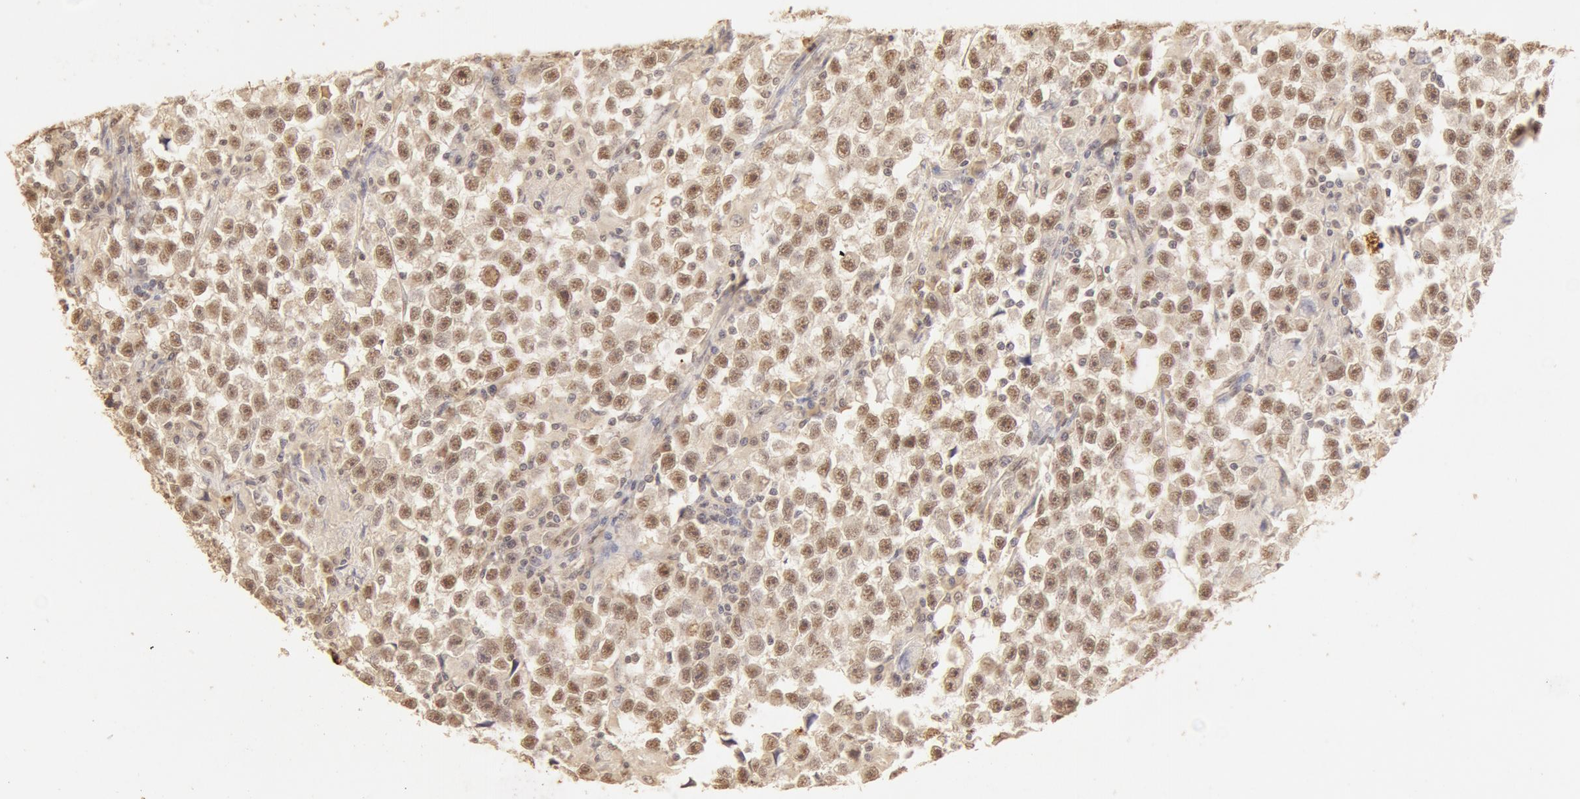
{"staining": {"intensity": "moderate", "quantity": ">75%", "location": "cytoplasmic/membranous,nuclear"}, "tissue": "testis cancer", "cell_type": "Tumor cells", "image_type": "cancer", "snomed": [{"axis": "morphology", "description": "Seminoma, NOS"}, {"axis": "topography", "description": "Testis"}], "caption": "IHC of human testis cancer (seminoma) demonstrates medium levels of moderate cytoplasmic/membranous and nuclear positivity in approximately >75% of tumor cells.", "gene": "SNRNP70", "patient": {"sex": "male", "age": 33}}